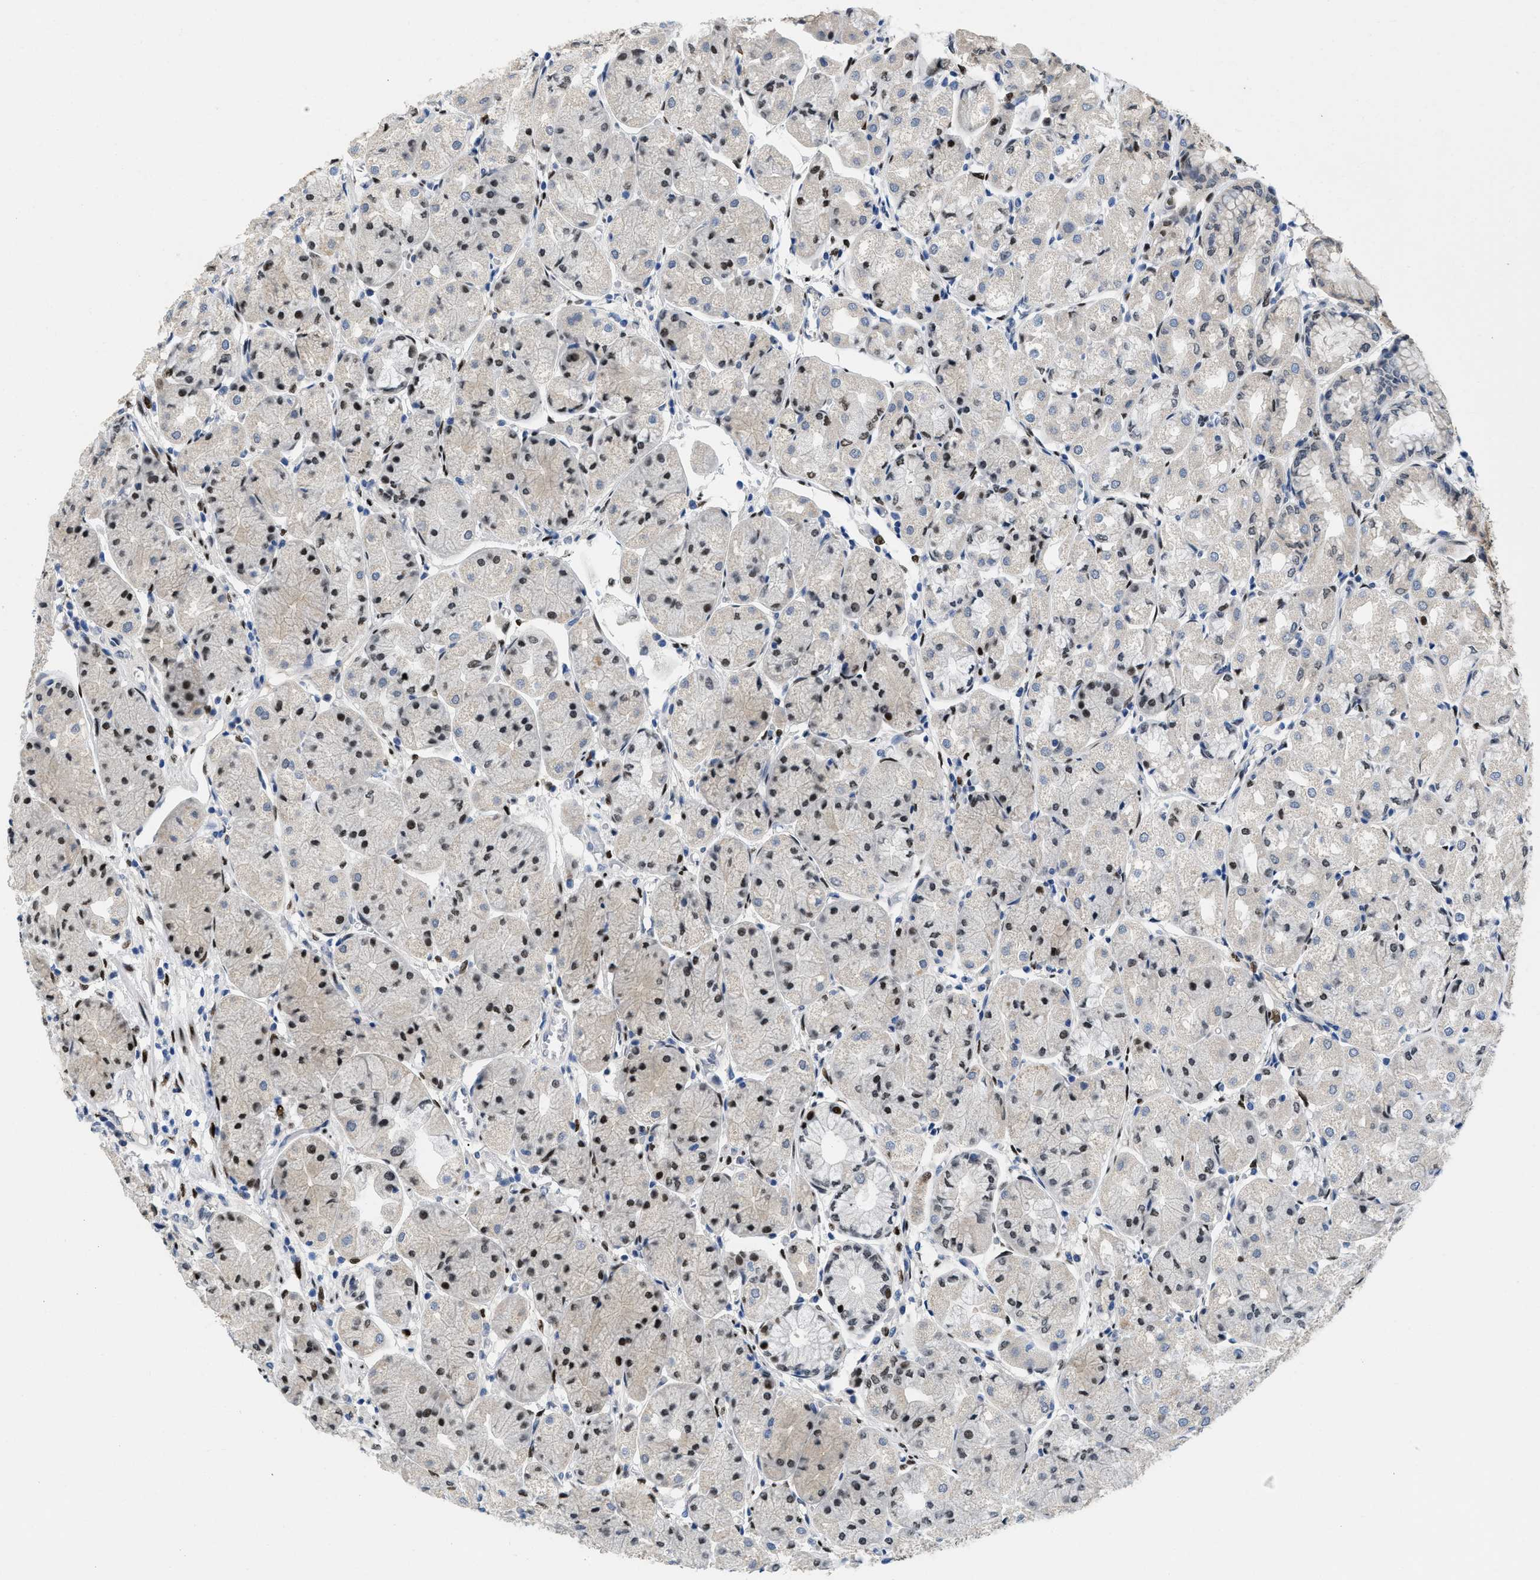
{"staining": {"intensity": "moderate", "quantity": "25%-75%", "location": "cytoplasmic/membranous,nuclear"}, "tissue": "stomach", "cell_type": "Glandular cells", "image_type": "normal", "snomed": [{"axis": "morphology", "description": "Normal tissue, NOS"}, {"axis": "topography", "description": "Stomach, upper"}], "caption": "Protein staining of normal stomach exhibits moderate cytoplasmic/membranous,nuclear expression in about 25%-75% of glandular cells. The staining was performed using DAB, with brown indicating positive protein expression. Nuclei are stained blue with hematoxylin.", "gene": "NFIX", "patient": {"sex": "male", "age": 72}}